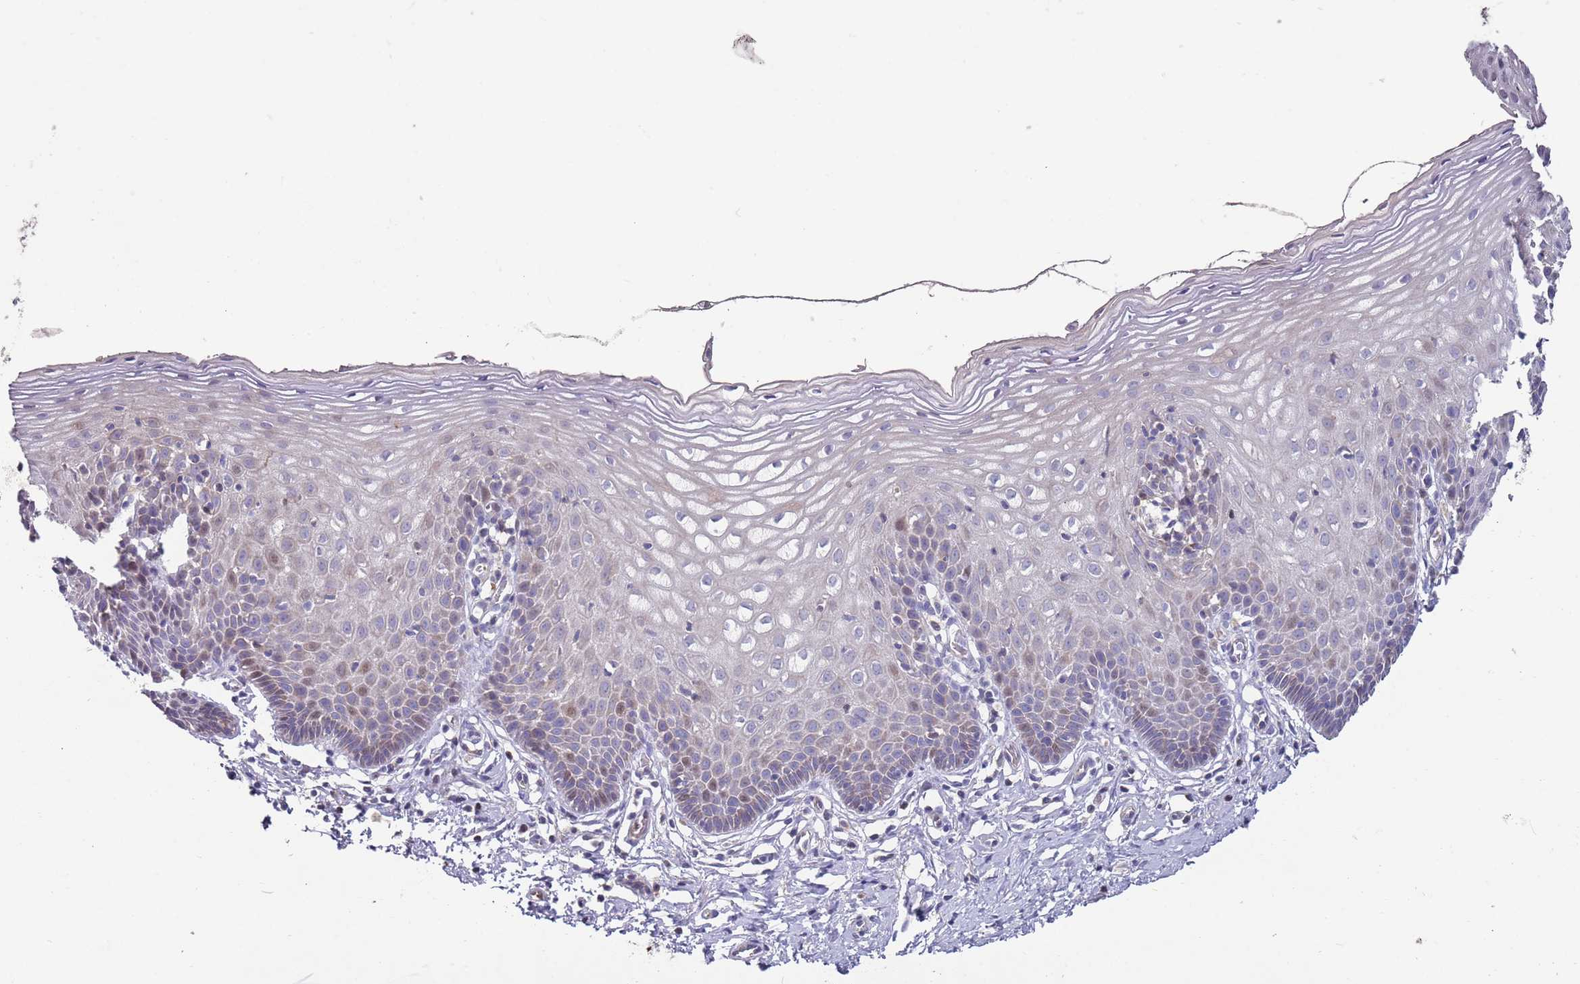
{"staining": {"intensity": "negative", "quantity": "none", "location": "none"}, "tissue": "cervix", "cell_type": "Glandular cells", "image_type": "normal", "snomed": [{"axis": "morphology", "description": "Normal tissue, NOS"}, {"axis": "topography", "description": "Cervix"}], "caption": "Immunohistochemical staining of unremarkable cervix displays no significant staining in glandular cells. (Stains: DAB immunohistochemistry (IHC) with hematoxylin counter stain, Microscopy: brightfield microscopy at high magnification).", "gene": "LACC1", "patient": {"sex": "female", "age": 36}}